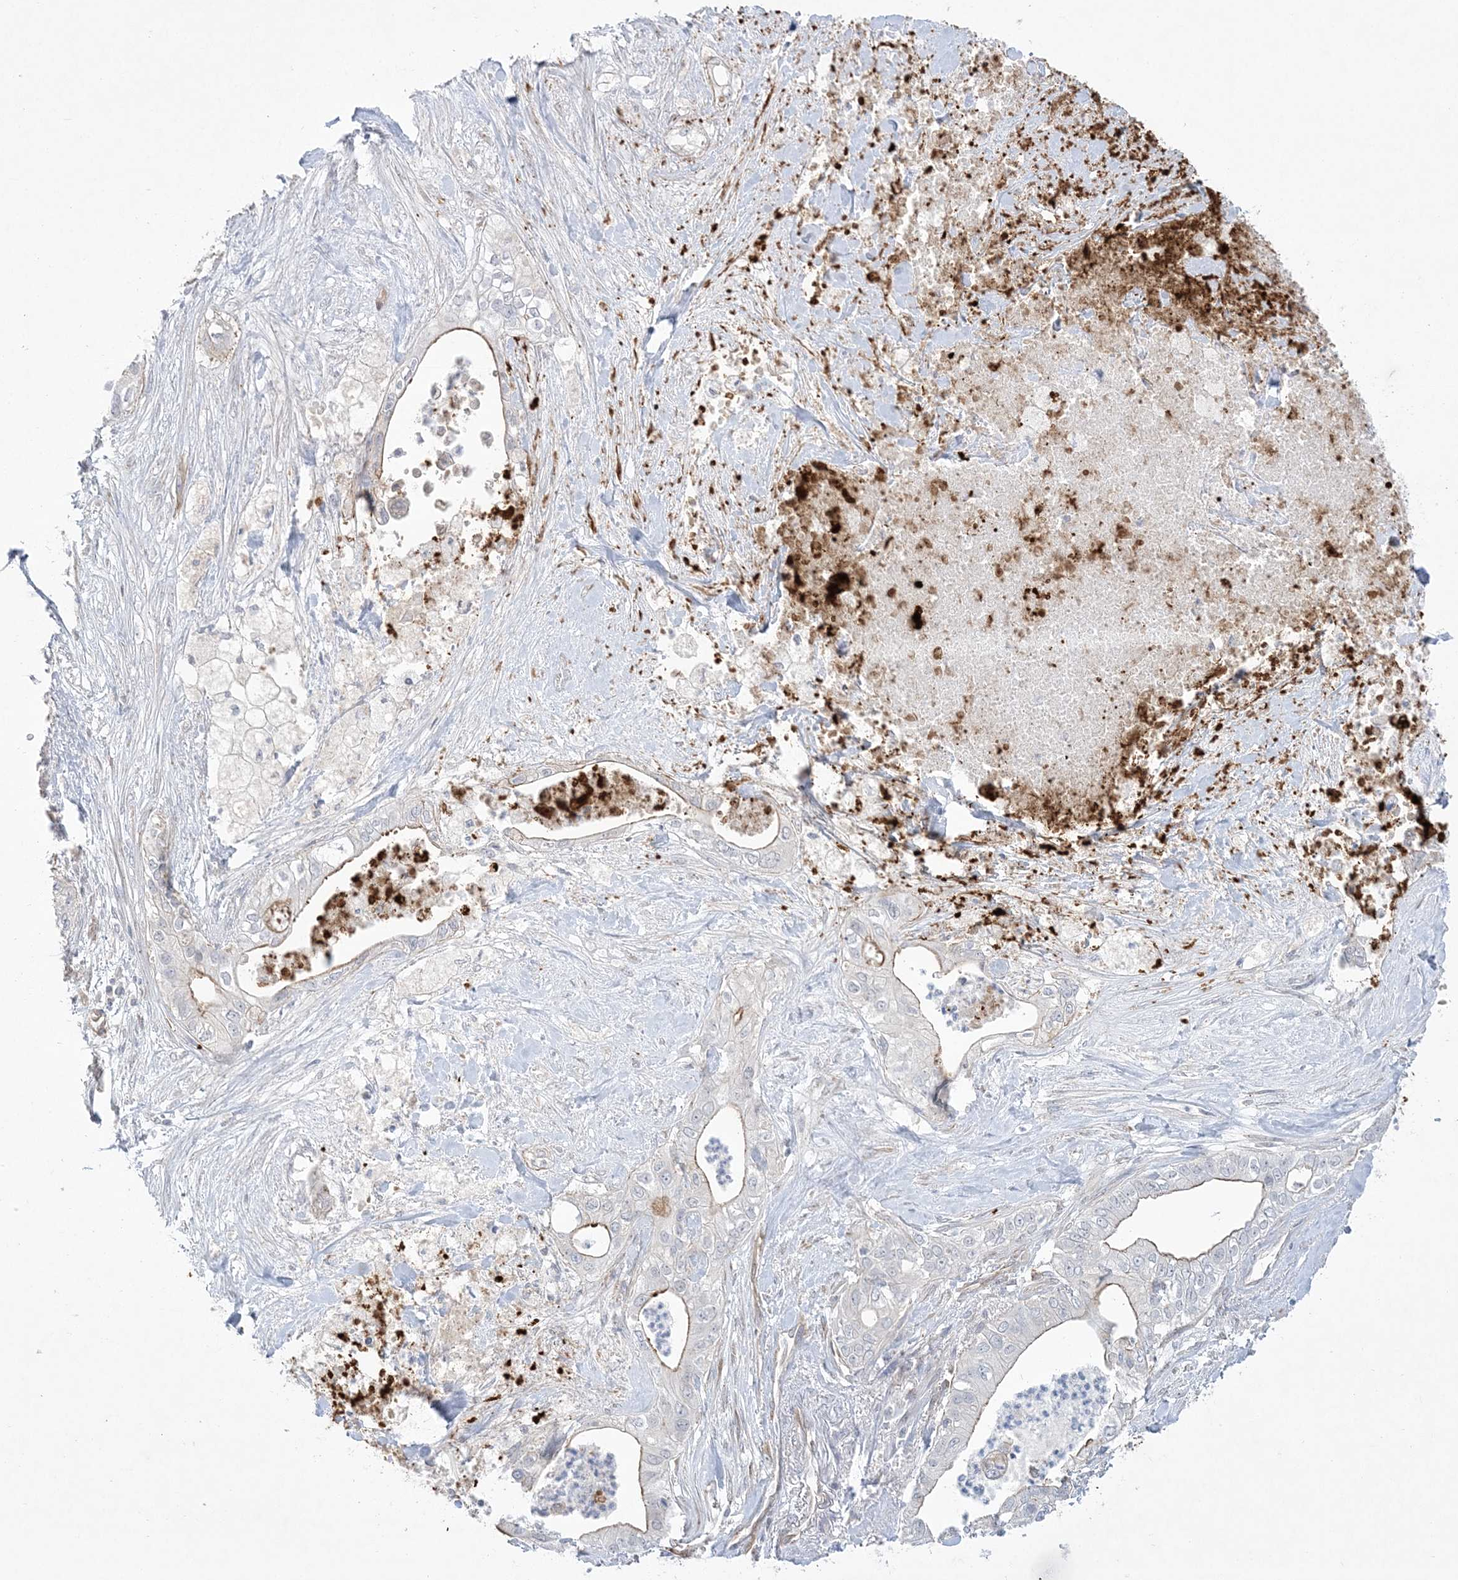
{"staining": {"intensity": "weak", "quantity": "<25%", "location": "cytoplasmic/membranous"}, "tissue": "pancreatic cancer", "cell_type": "Tumor cells", "image_type": "cancer", "snomed": [{"axis": "morphology", "description": "Adenocarcinoma, NOS"}, {"axis": "topography", "description": "Pancreas"}], "caption": "Immunohistochemistry (IHC) of pancreatic cancer shows no positivity in tumor cells.", "gene": "ADAMTS12", "patient": {"sex": "female", "age": 78}}